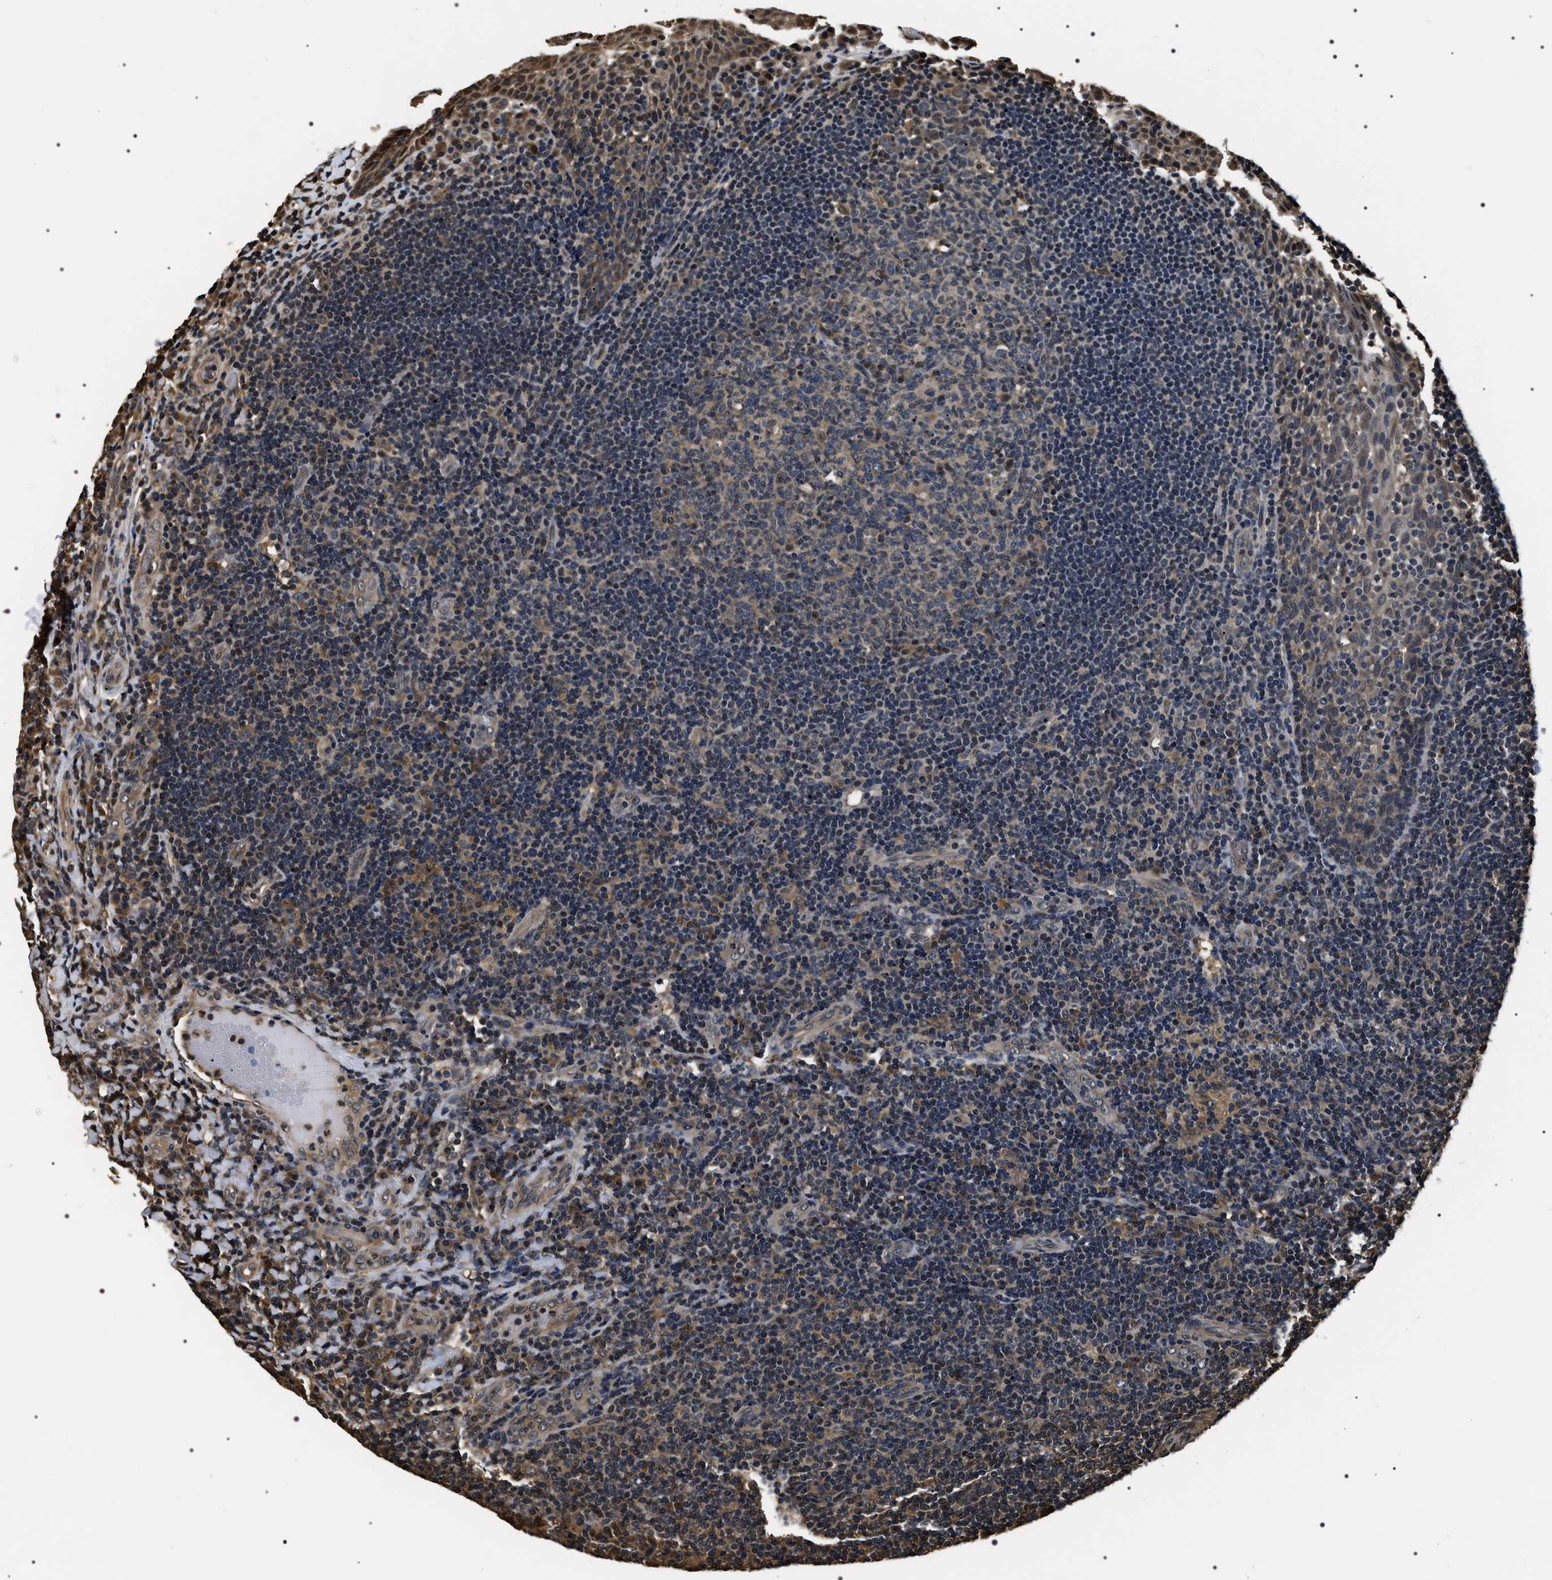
{"staining": {"intensity": "weak", "quantity": ">75%", "location": "cytoplasmic/membranous"}, "tissue": "tonsil", "cell_type": "Germinal center cells", "image_type": "normal", "snomed": [{"axis": "morphology", "description": "Normal tissue, NOS"}, {"axis": "topography", "description": "Tonsil"}], "caption": "A brown stain shows weak cytoplasmic/membranous positivity of a protein in germinal center cells of unremarkable human tonsil.", "gene": "ARHGAP22", "patient": {"sex": "male", "age": 17}}